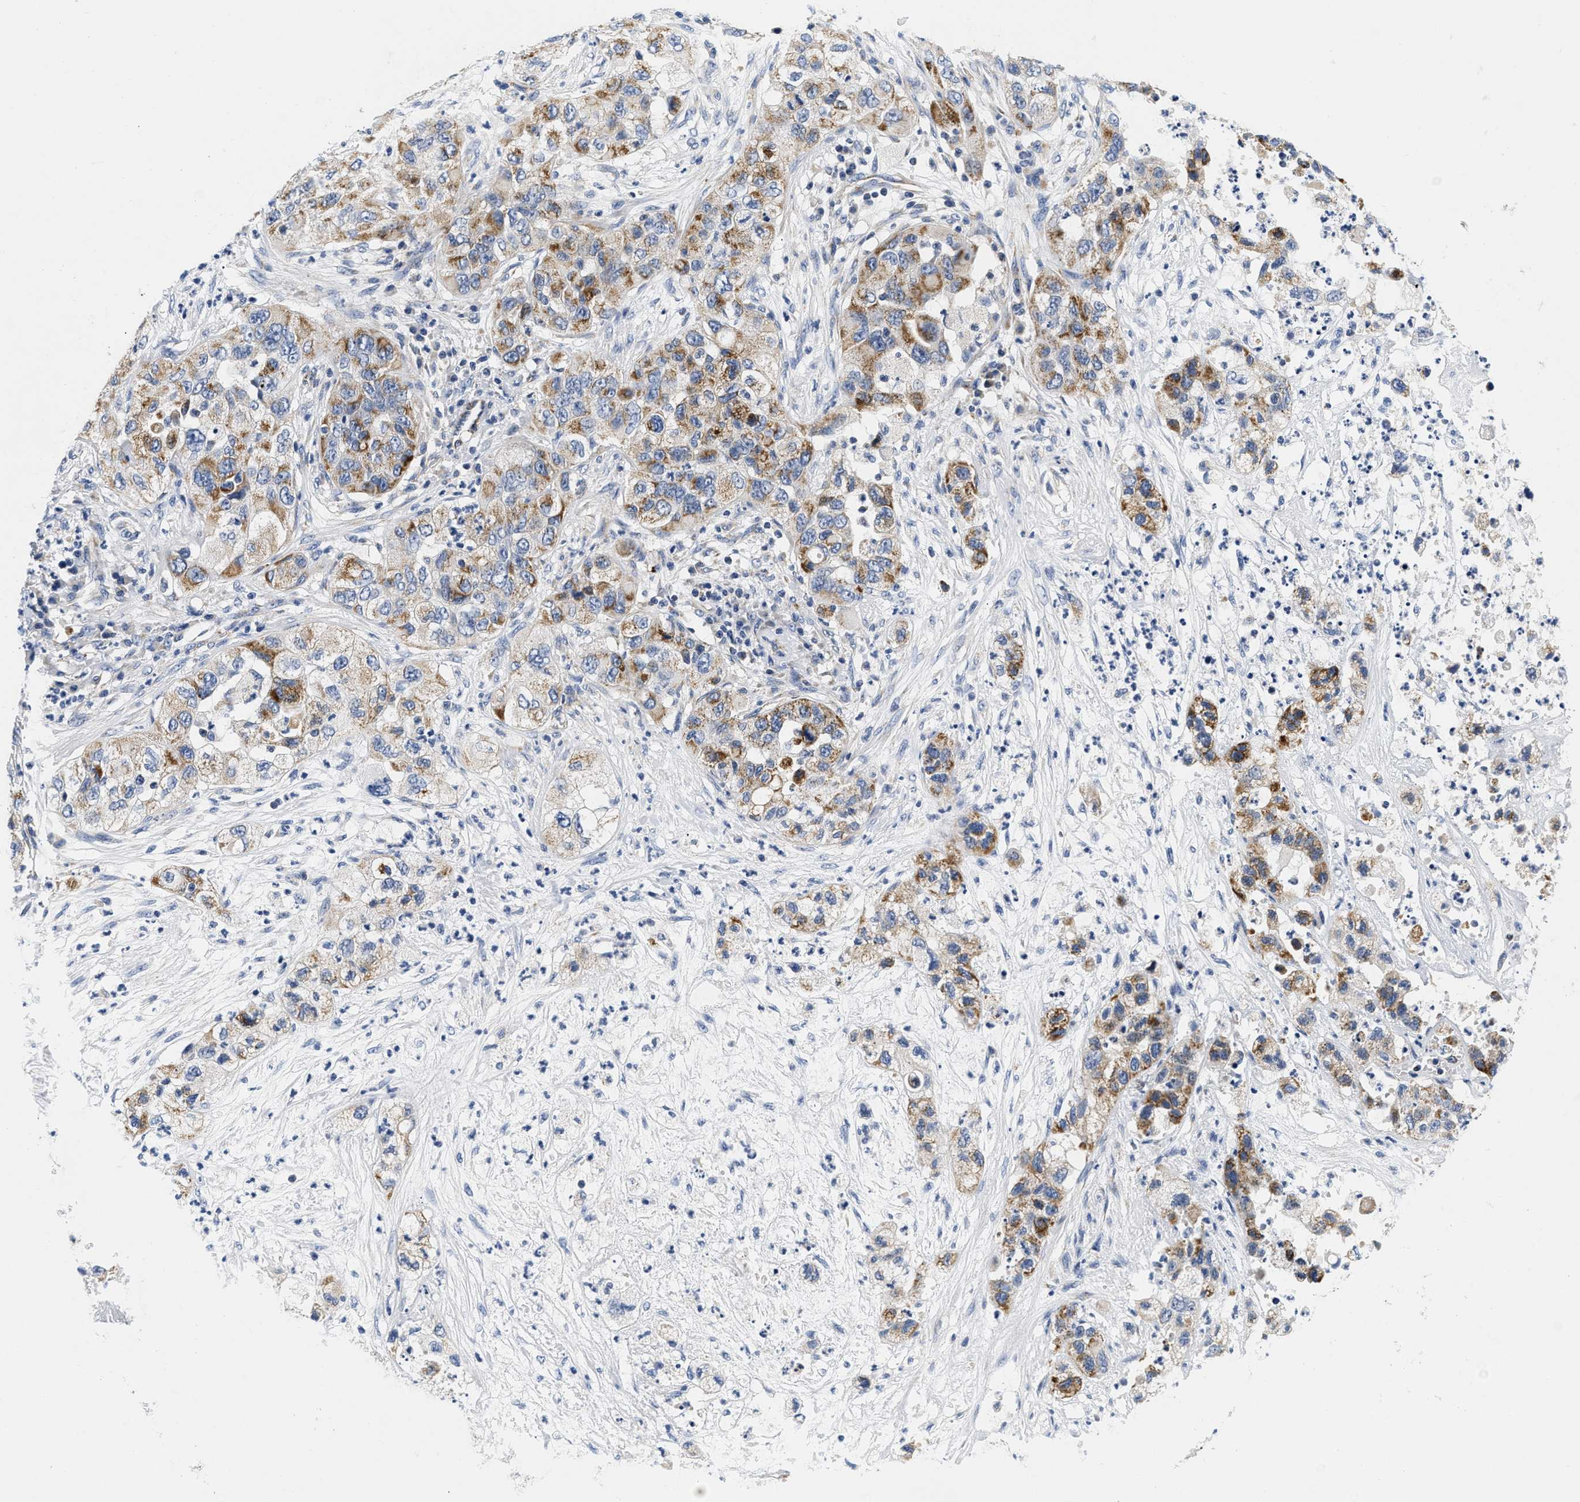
{"staining": {"intensity": "moderate", "quantity": ">75%", "location": "cytoplasmic/membranous"}, "tissue": "pancreatic cancer", "cell_type": "Tumor cells", "image_type": "cancer", "snomed": [{"axis": "morphology", "description": "Adenocarcinoma, NOS"}, {"axis": "topography", "description": "Pancreas"}], "caption": "Pancreatic cancer (adenocarcinoma) was stained to show a protein in brown. There is medium levels of moderate cytoplasmic/membranous positivity in about >75% of tumor cells.", "gene": "PDP1", "patient": {"sex": "female", "age": 78}}